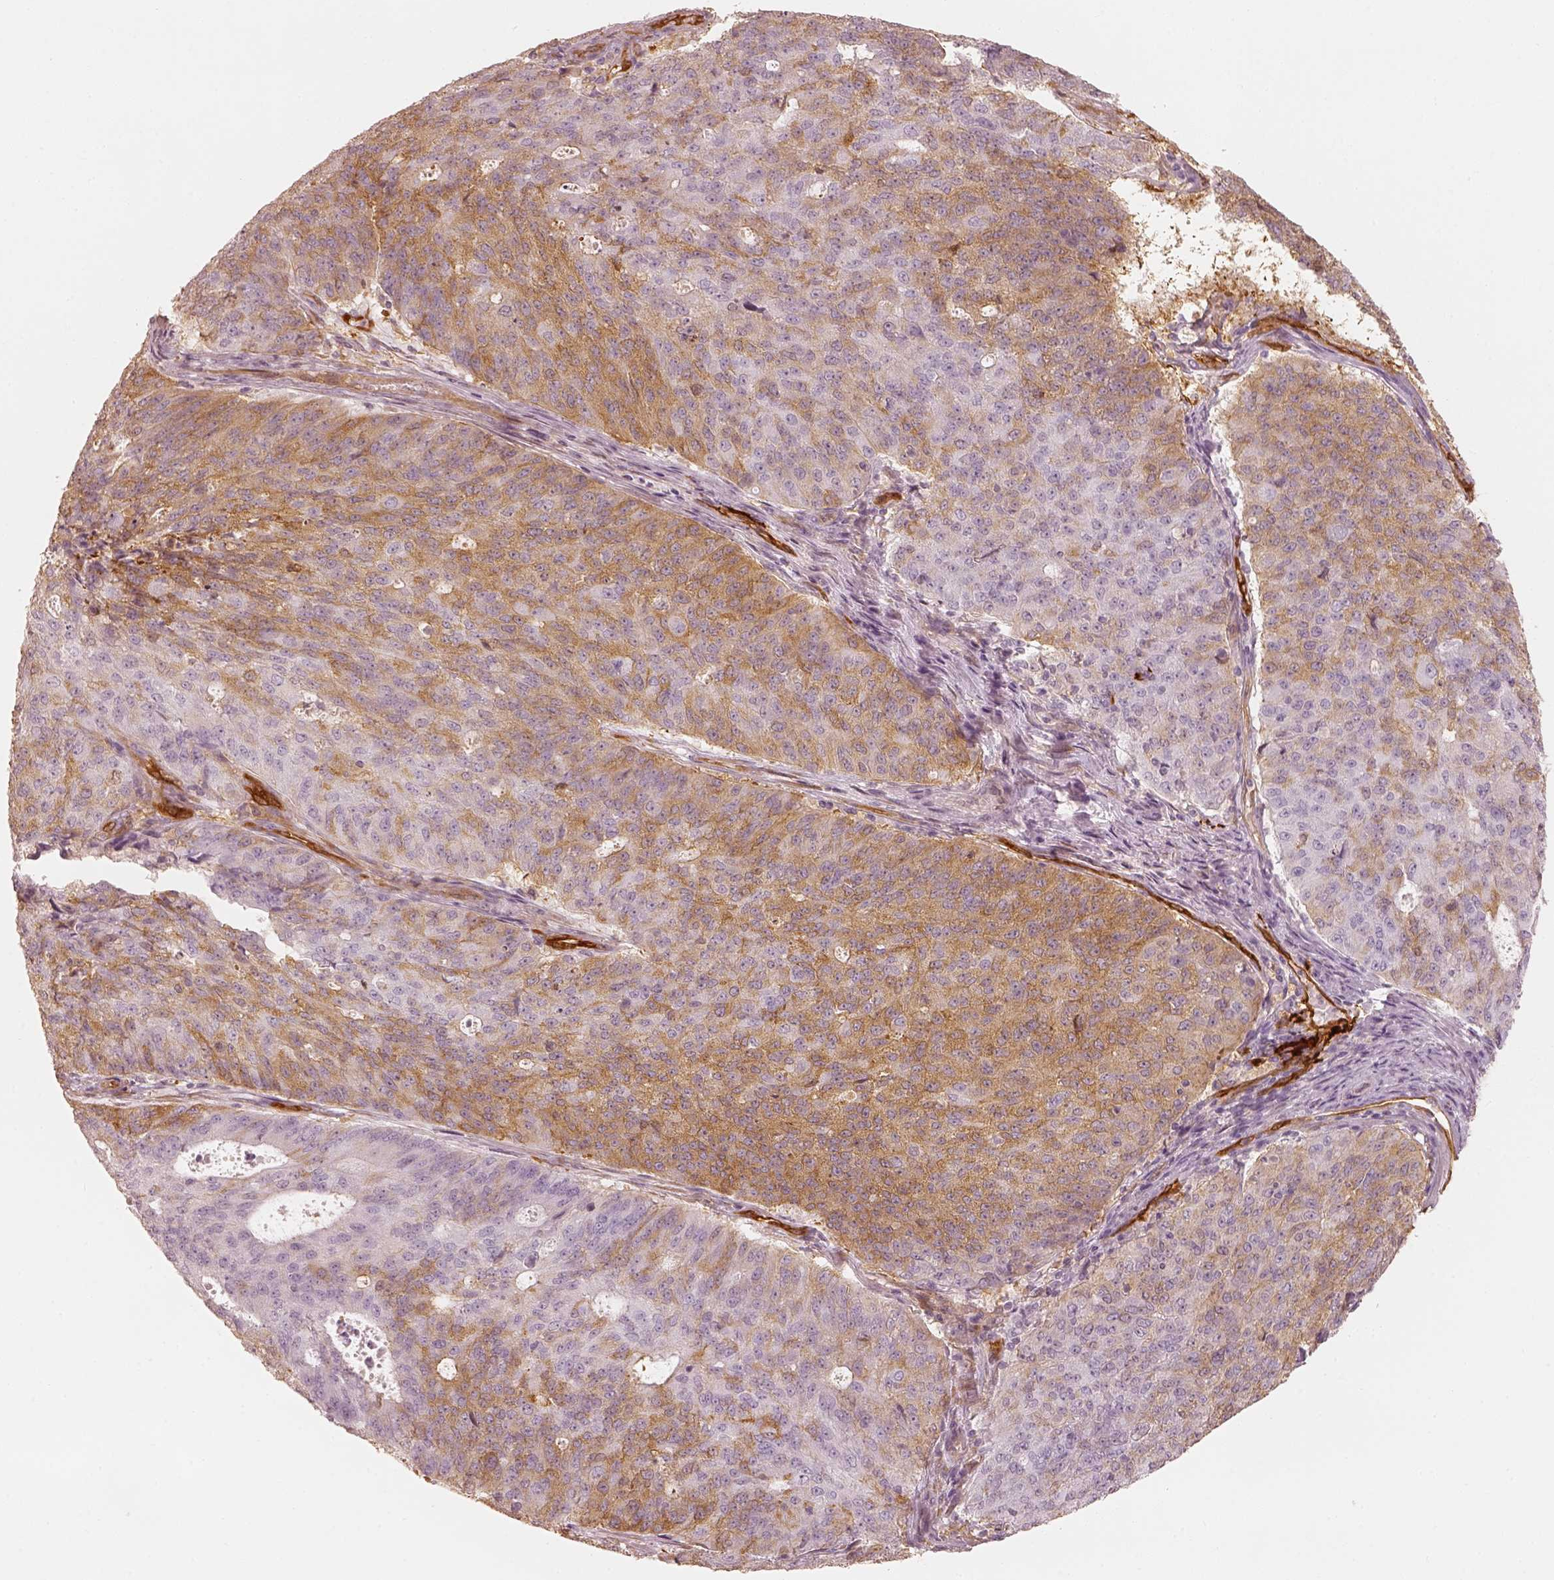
{"staining": {"intensity": "moderate", "quantity": "25%-75%", "location": "cytoplasmic/membranous"}, "tissue": "endometrial cancer", "cell_type": "Tumor cells", "image_type": "cancer", "snomed": [{"axis": "morphology", "description": "Adenocarcinoma, NOS"}, {"axis": "topography", "description": "Endometrium"}], "caption": "This is a histology image of immunohistochemistry staining of endometrial cancer (adenocarcinoma), which shows moderate expression in the cytoplasmic/membranous of tumor cells.", "gene": "FSCN1", "patient": {"sex": "female", "age": 82}}